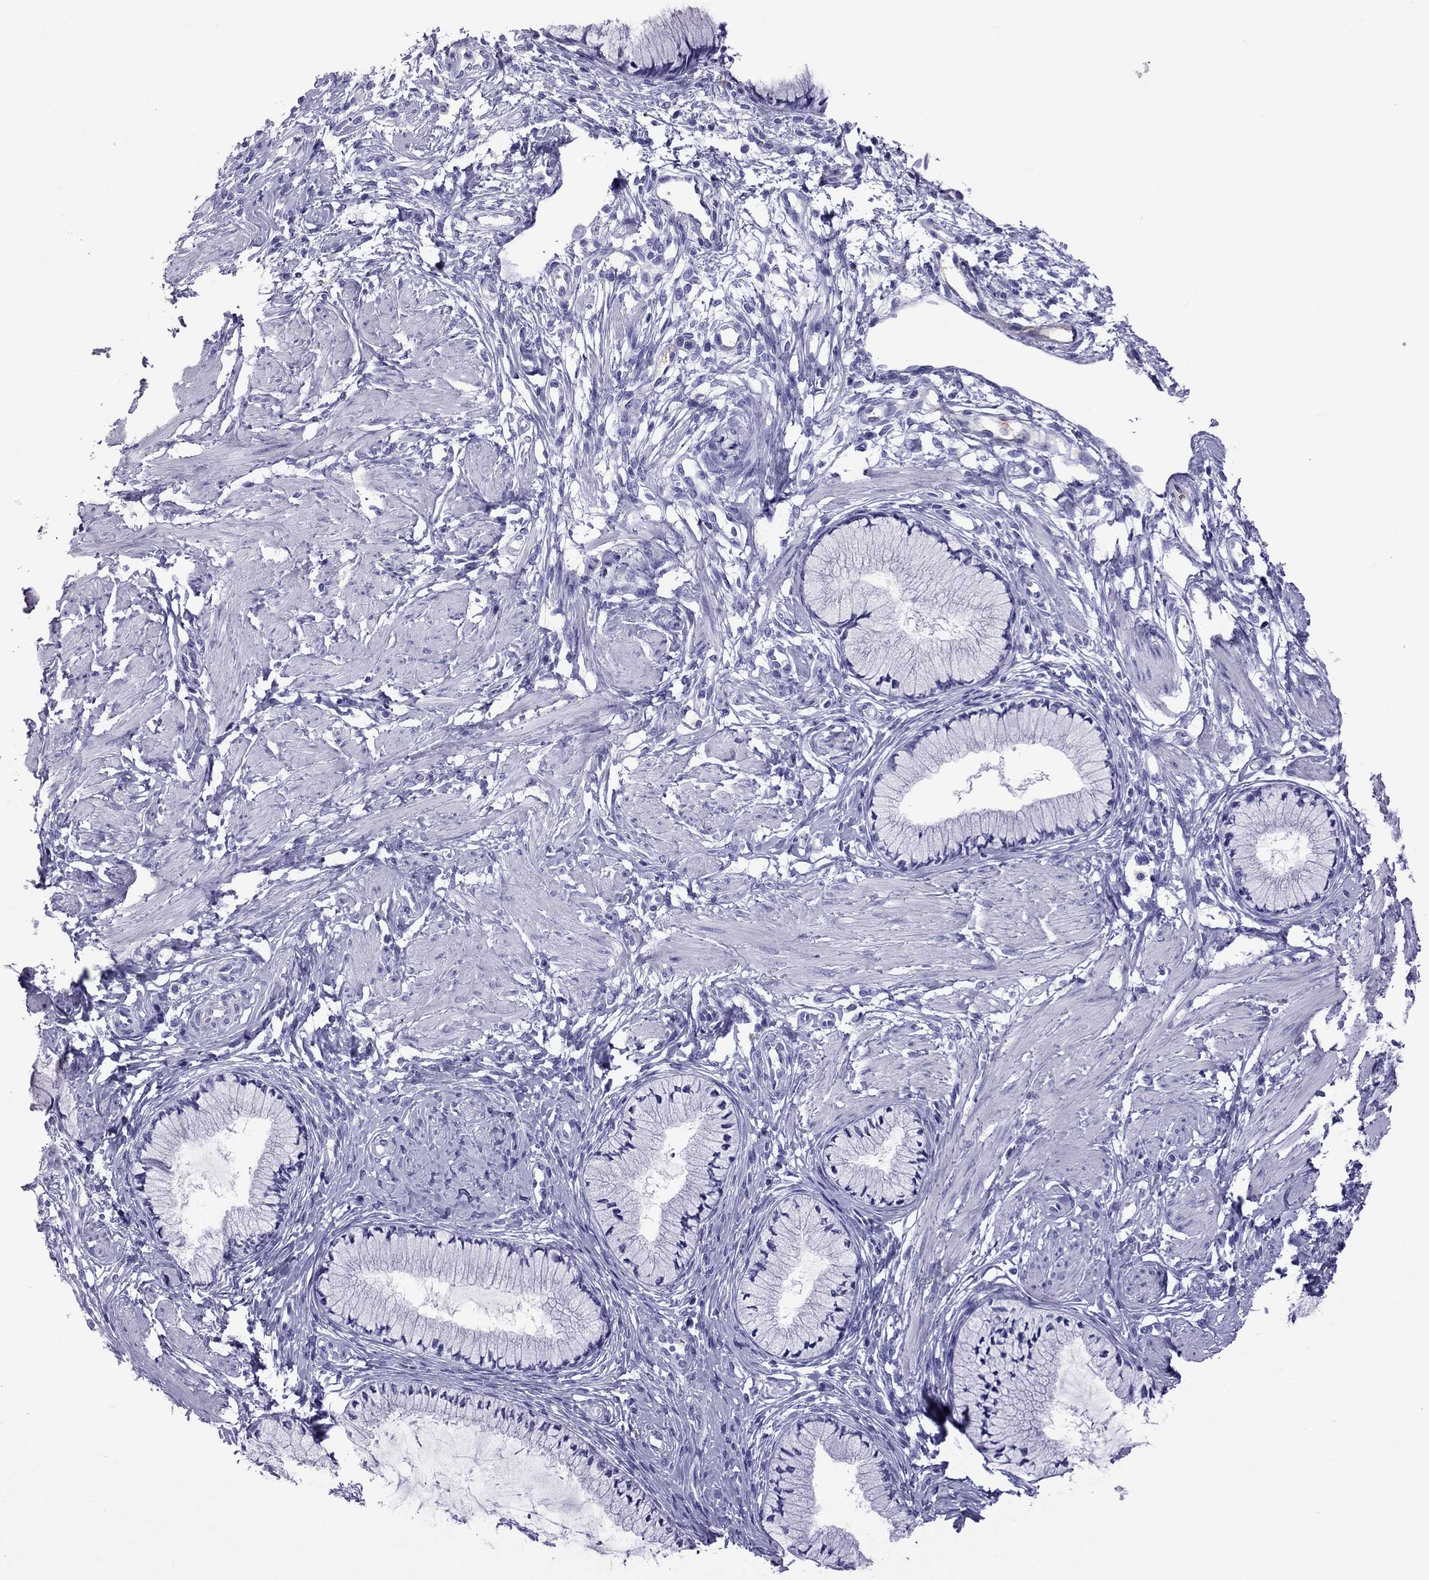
{"staining": {"intensity": "negative", "quantity": "none", "location": "none"}, "tissue": "cervix", "cell_type": "Glandular cells", "image_type": "normal", "snomed": [{"axis": "morphology", "description": "Normal tissue, NOS"}, {"axis": "topography", "description": "Cervix"}], "caption": "The immunohistochemistry photomicrograph has no significant positivity in glandular cells of cervix. (DAB (3,3'-diaminobenzidine) IHC with hematoxylin counter stain).", "gene": "SCART1", "patient": {"sex": "female", "age": 37}}